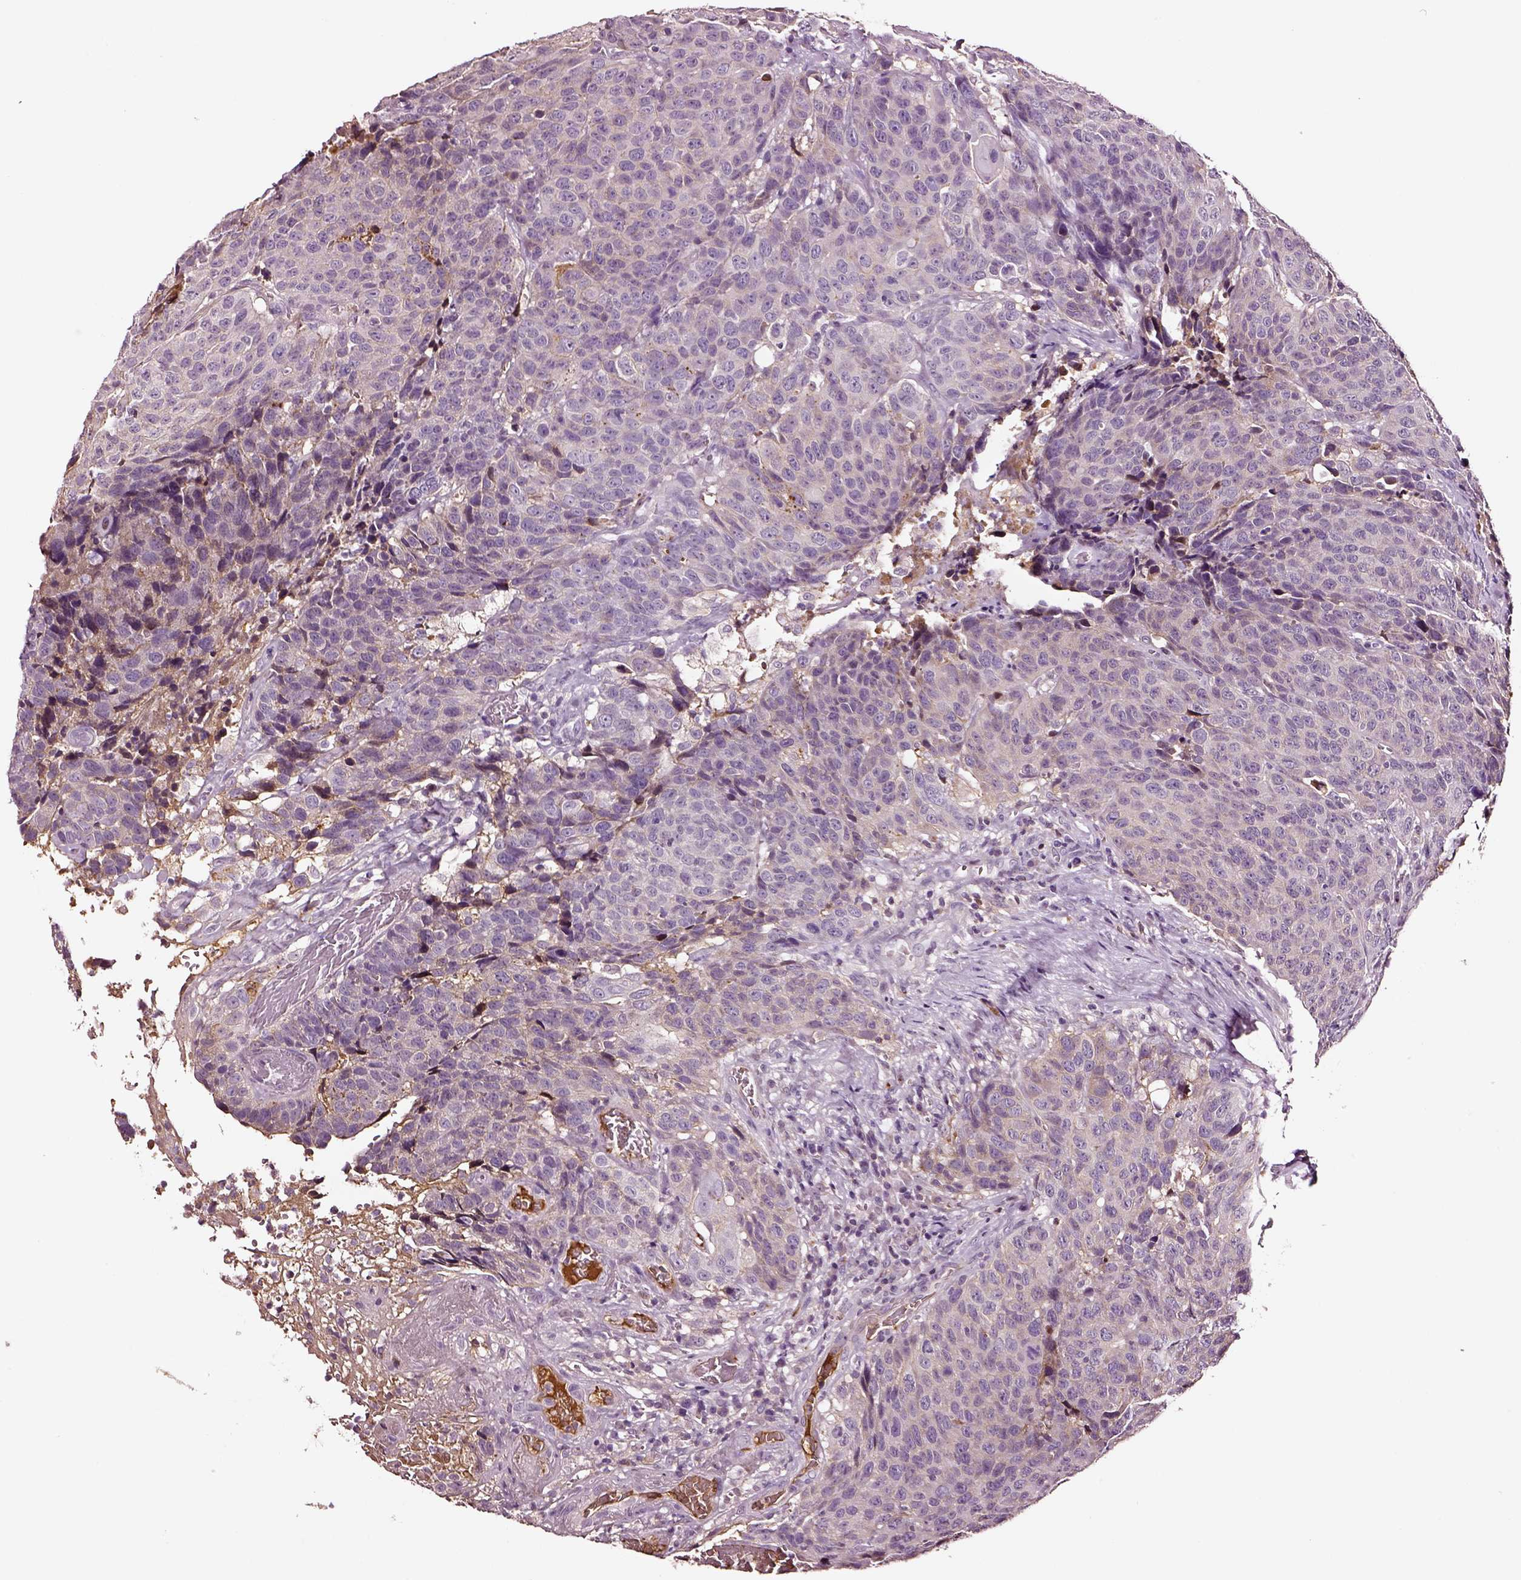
{"staining": {"intensity": "negative", "quantity": "none", "location": "none"}, "tissue": "head and neck cancer", "cell_type": "Tumor cells", "image_type": "cancer", "snomed": [{"axis": "morphology", "description": "Squamous cell carcinoma, NOS"}, {"axis": "topography", "description": "Head-Neck"}], "caption": "IHC histopathology image of human head and neck squamous cell carcinoma stained for a protein (brown), which reveals no staining in tumor cells.", "gene": "TF", "patient": {"sex": "male", "age": 66}}